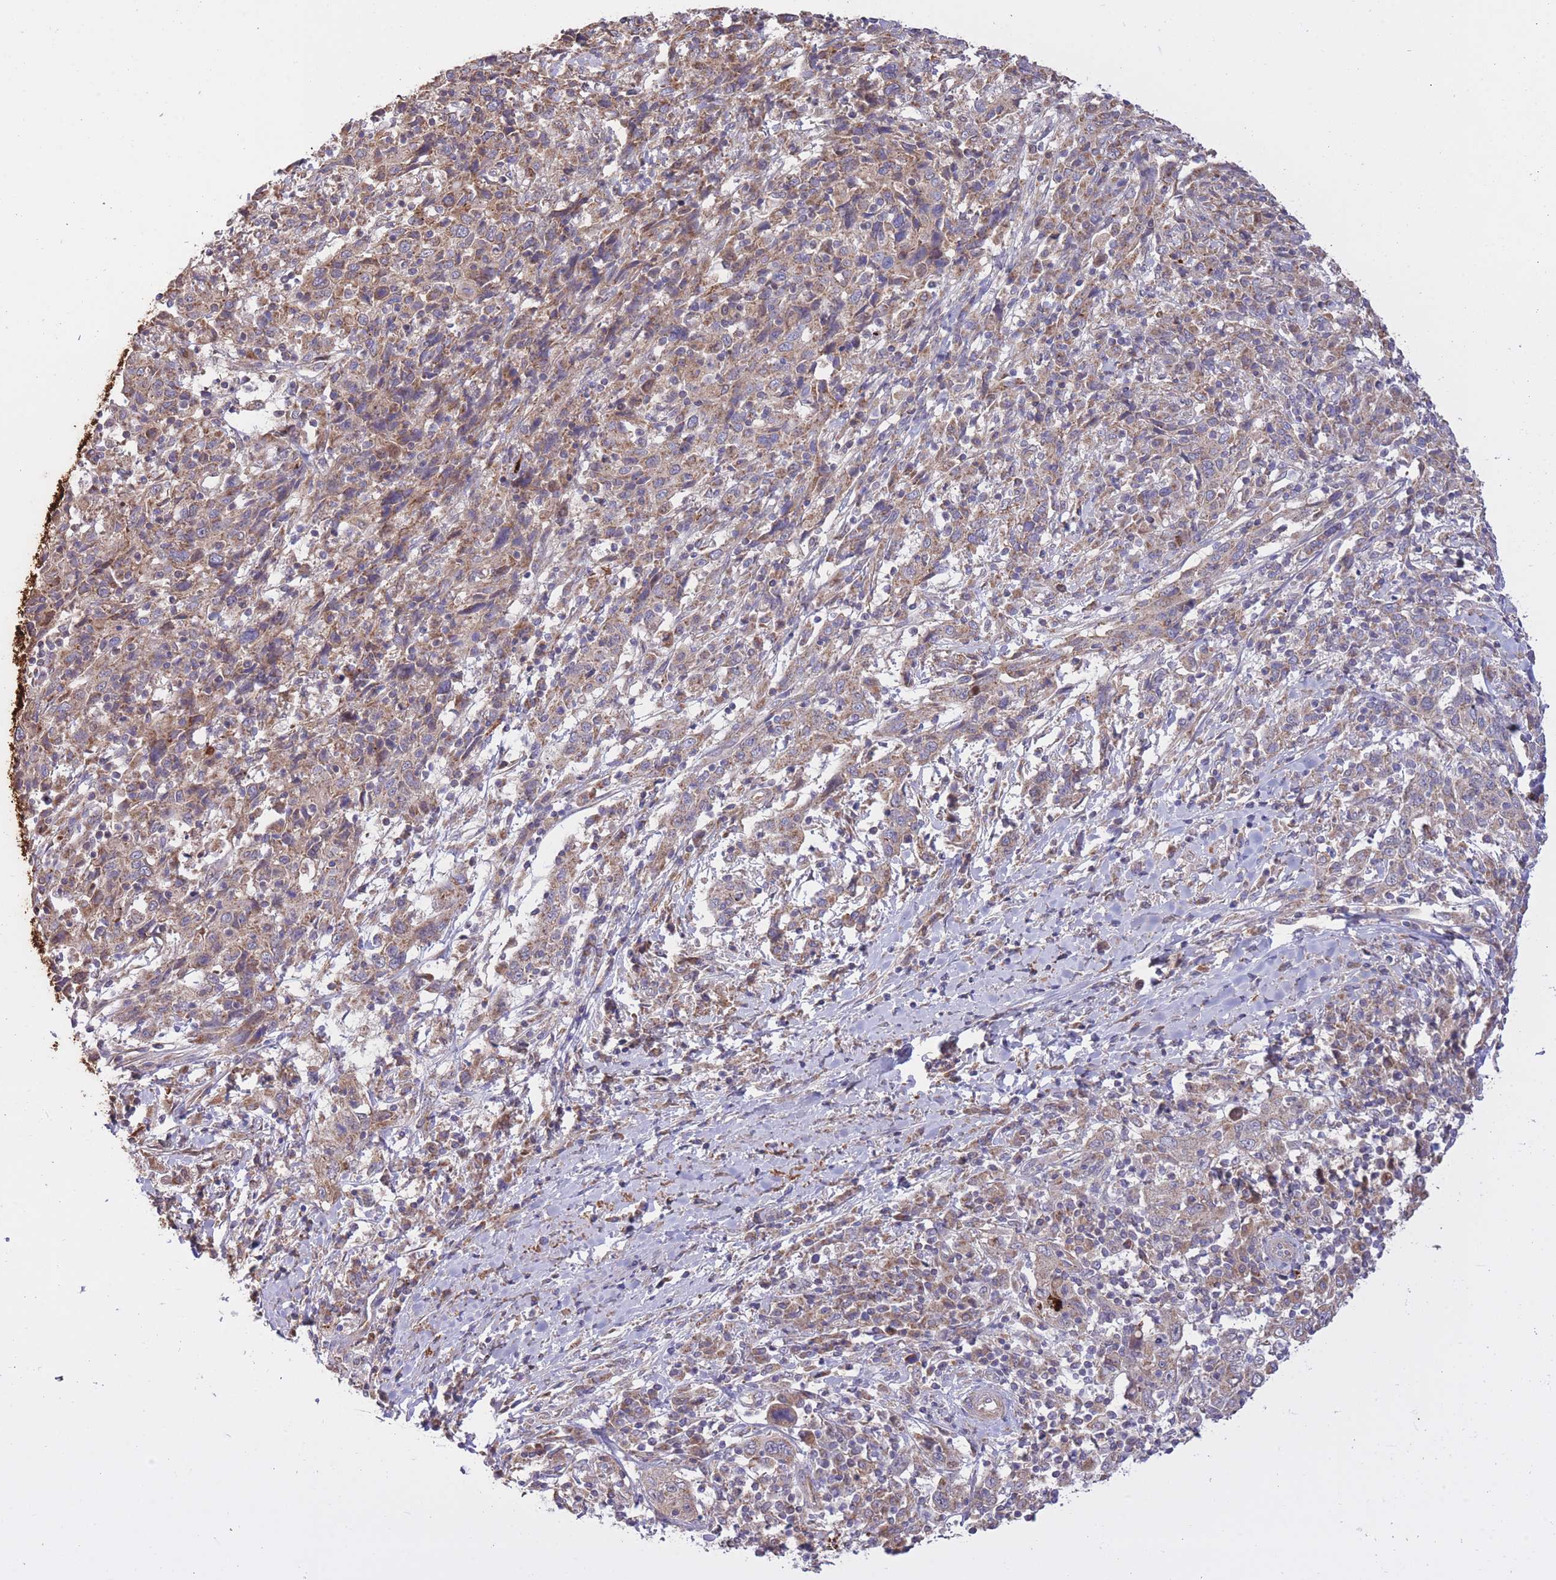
{"staining": {"intensity": "weak", "quantity": "25%-75%", "location": "cytoplasmic/membranous"}, "tissue": "cervical cancer", "cell_type": "Tumor cells", "image_type": "cancer", "snomed": [{"axis": "morphology", "description": "Squamous cell carcinoma, NOS"}, {"axis": "topography", "description": "Cervix"}], "caption": "Weak cytoplasmic/membranous staining is present in about 25%-75% of tumor cells in cervical cancer.", "gene": "ATP13A2", "patient": {"sex": "female", "age": 46}}